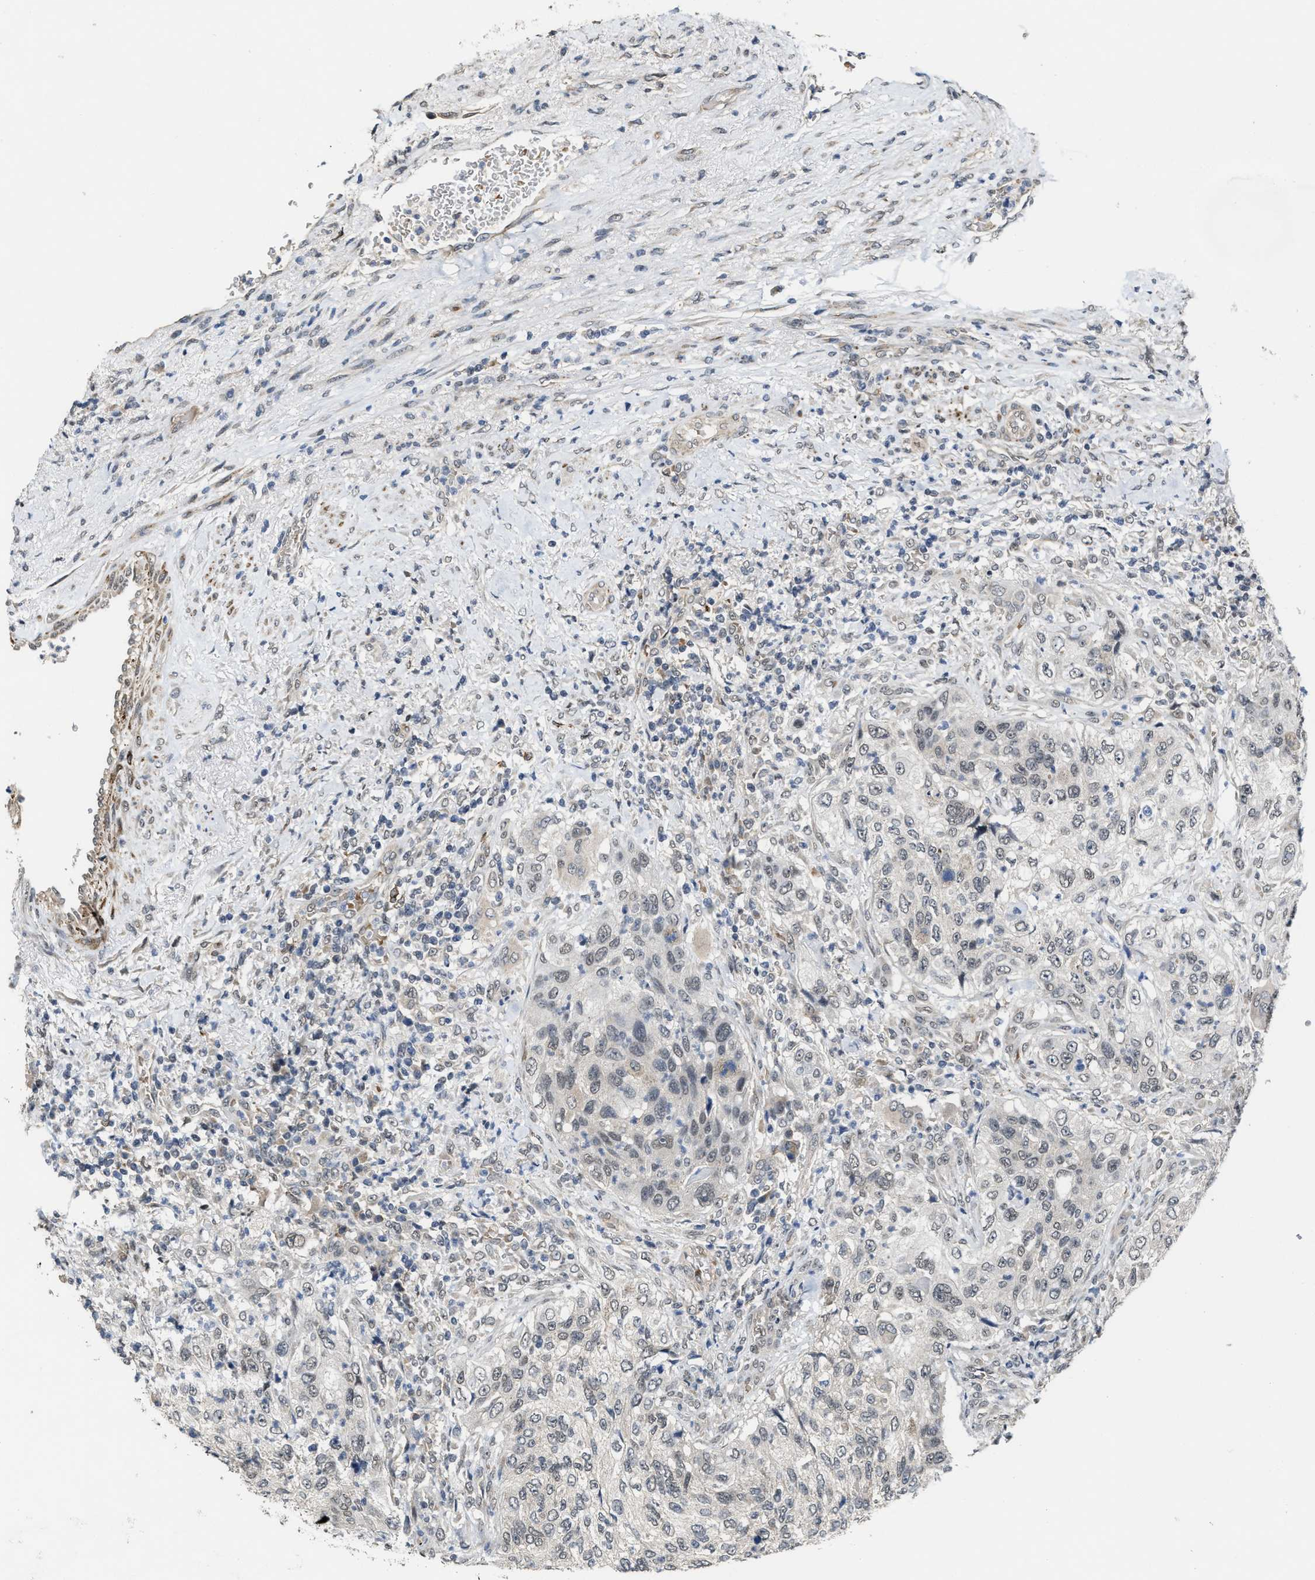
{"staining": {"intensity": "negative", "quantity": "none", "location": "none"}, "tissue": "urothelial cancer", "cell_type": "Tumor cells", "image_type": "cancer", "snomed": [{"axis": "morphology", "description": "Urothelial carcinoma, High grade"}, {"axis": "topography", "description": "Urinary bladder"}], "caption": "Image shows no significant protein expression in tumor cells of urothelial carcinoma (high-grade). (Brightfield microscopy of DAB (3,3'-diaminobenzidine) IHC at high magnification).", "gene": "KIF24", "patient": {"sex": "female", "age": 60}}